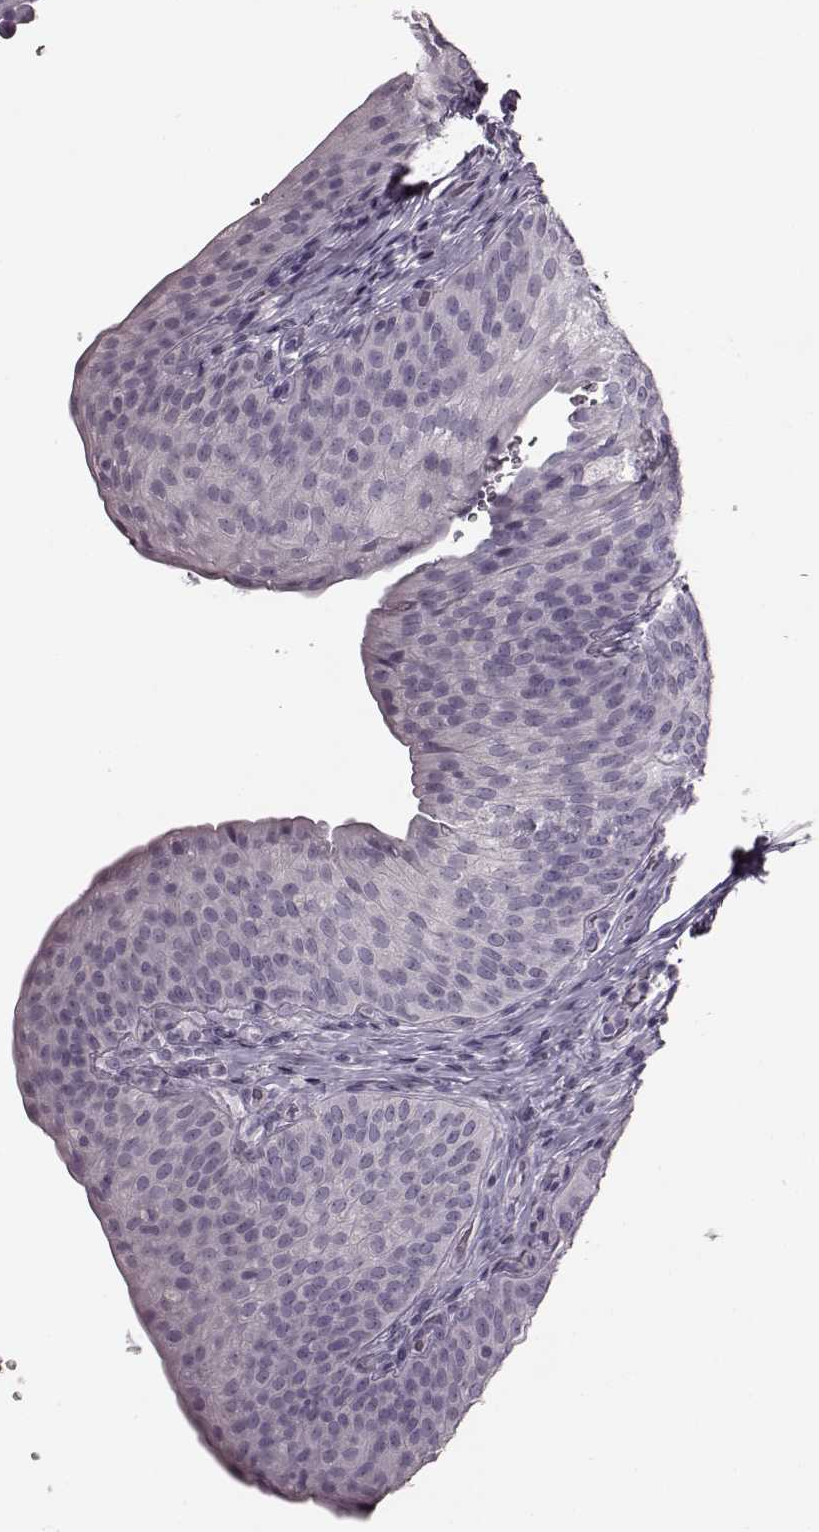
{"staining": {"intensity": "negative", "quantity": "none", "location": "none"}, "tissue": "urinary bladder", "cell_type": "Urothelial cells", "image_type": "normal", "snomed": [{"axis": "morphology", "description": "Normal tissue, NOS"}, {"axis": "topography", "description": "Urinary bladder"}], "caption": "This is an immunohistochemistry micrograph of benign urinary bladder. There is no staining in urothelial cells.", "gene": "TRPM1", "patient": {"sex": "male", "age": 66}}